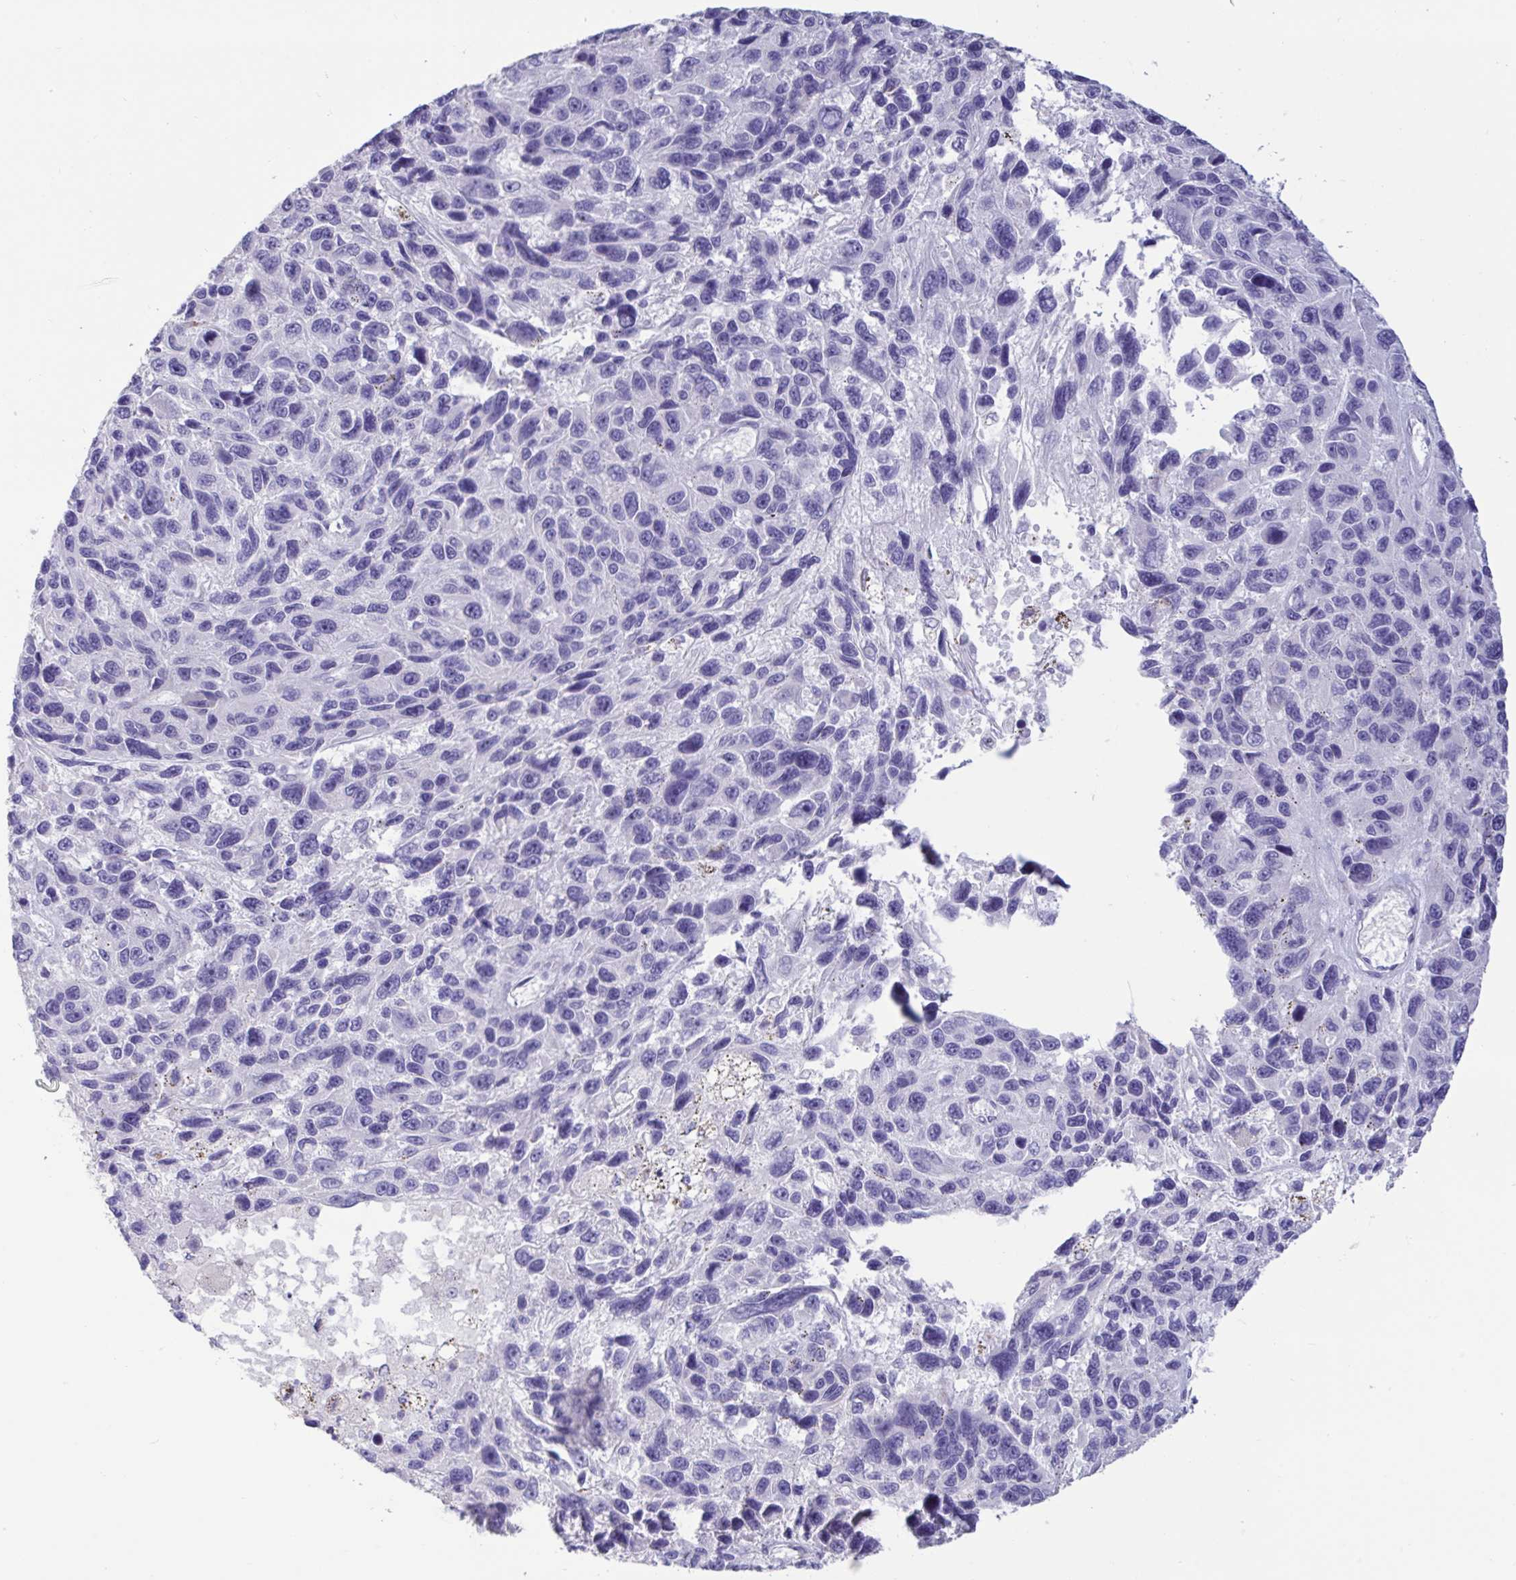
{"staining": {"intensity": "negative", "quantity": "none", "location": "none"}, "tissue": "melanoma", "cell_type": "Tumor cells", "image_type": "cancer", "snomed": [{"axis": "morphology", "description": "Malignant melanoma, NOS"}, {"axis": "topography", "description": "Skin"}], "caption": "This photomicrograph is of melanoma stained with immunohistochemistry (IHC) to label a protein in brown with the nuclei are counter-stained blue. There is no staining in tumor cells.", "gene": "TNNC1", "patient": {"sex": "male", "age": 53}}